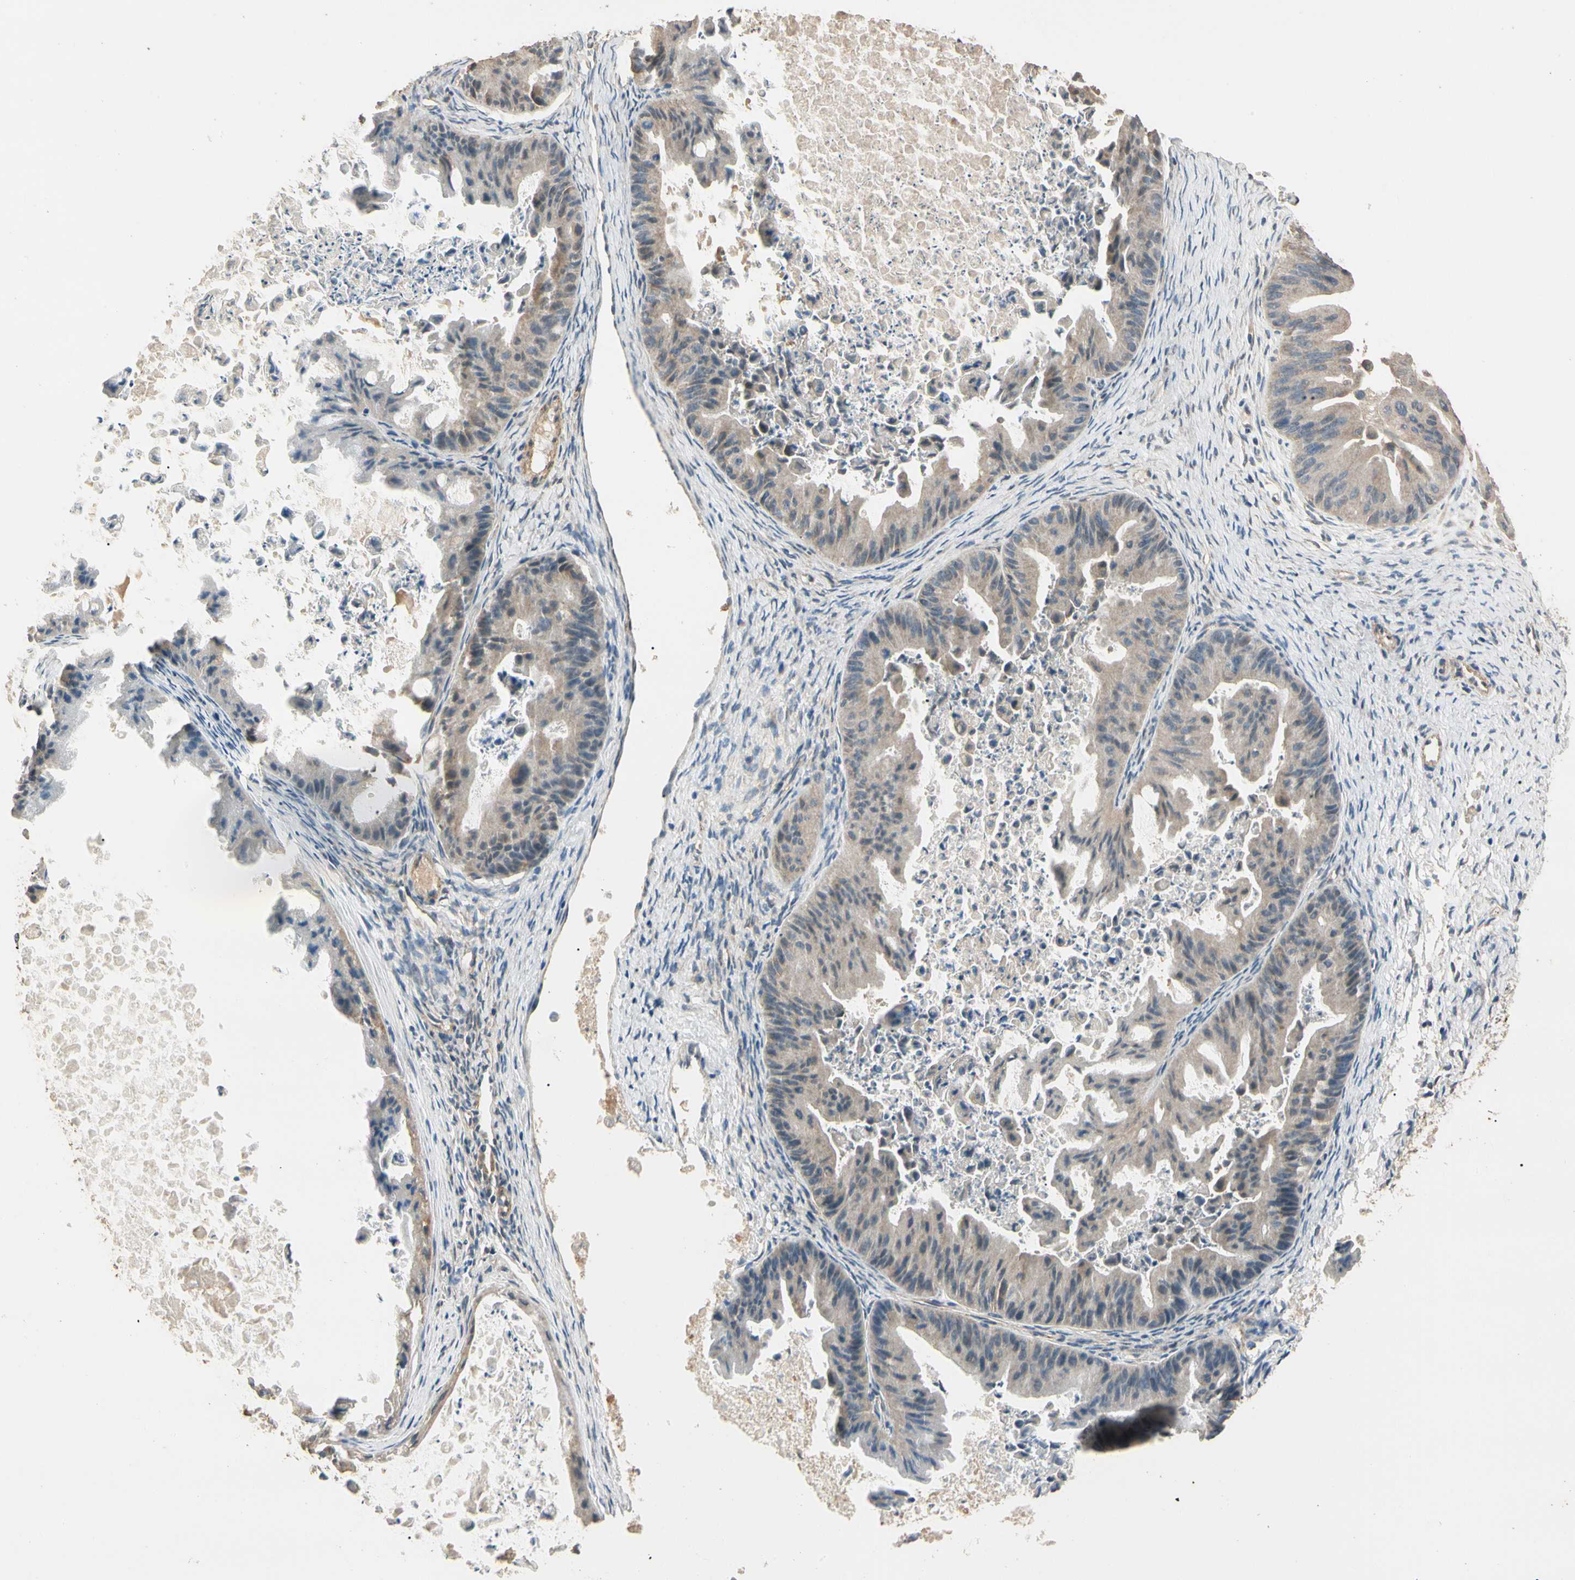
{"staining": {"intensity": "weak", "quantity": ">75%", "location": "cytoplasmic/membranous"}, "tissue": "ovarian cancer", "cell_type": "Tumor cells", "image_type": "cancer", "snomed": [{"axis": "morphology", "description": "Cystadenocarcinoma, mucinous, NOS"}, {"axis": "topography", "description": "Ovary"}], "caption": "A brown stain shows weak cytoplasmic/membranous staining of a protein in mucinous cystadenocarcinoma (ovarian) tumor cells. (DAB (3,3'-diaminobenzidine) IHC, brown staining for protein, blue staining for nuclei).", "gene": "CDH6", "patient": {"sex": "female", "age": 37}}